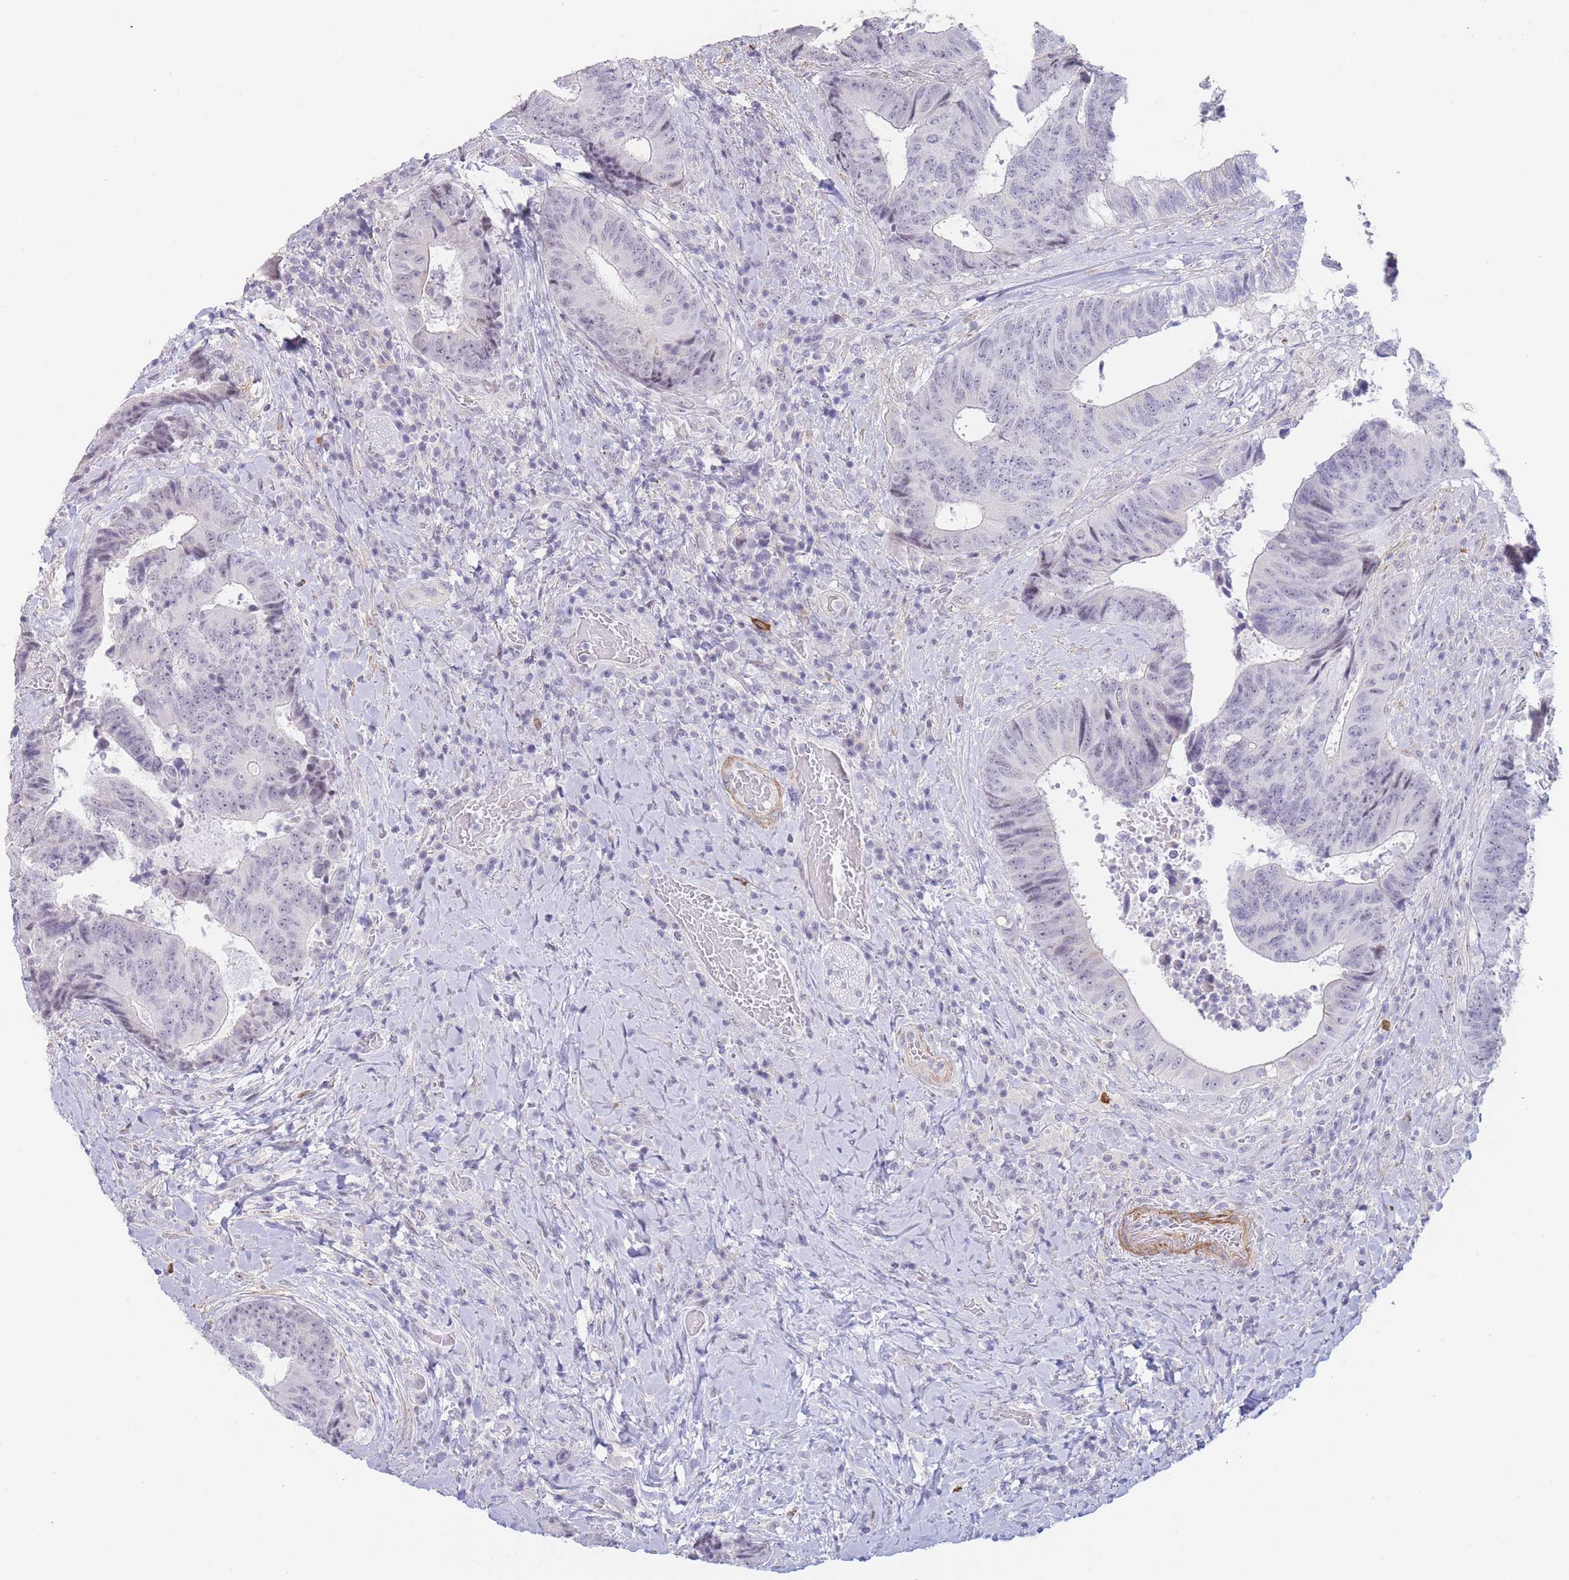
{"staining": {"intensity": "negative", "quantity": "none", "location": "none"}, "tissue": "colorectal cancer", "cell_type": "Tumor cells", "image_type": "cancer", "snomed": [{"axis": "morphology", "description": "Adenocarcinoma, NOS"}, {"axis": "topography", "description": "Rectum"}], "caption": "Colorectal cancer stained for a protein using immunohistochemistry (IHC) exhibits no expression tumor cells.", "gene": "ASAP3", "patient": {"sex": "male", "age": 72}}